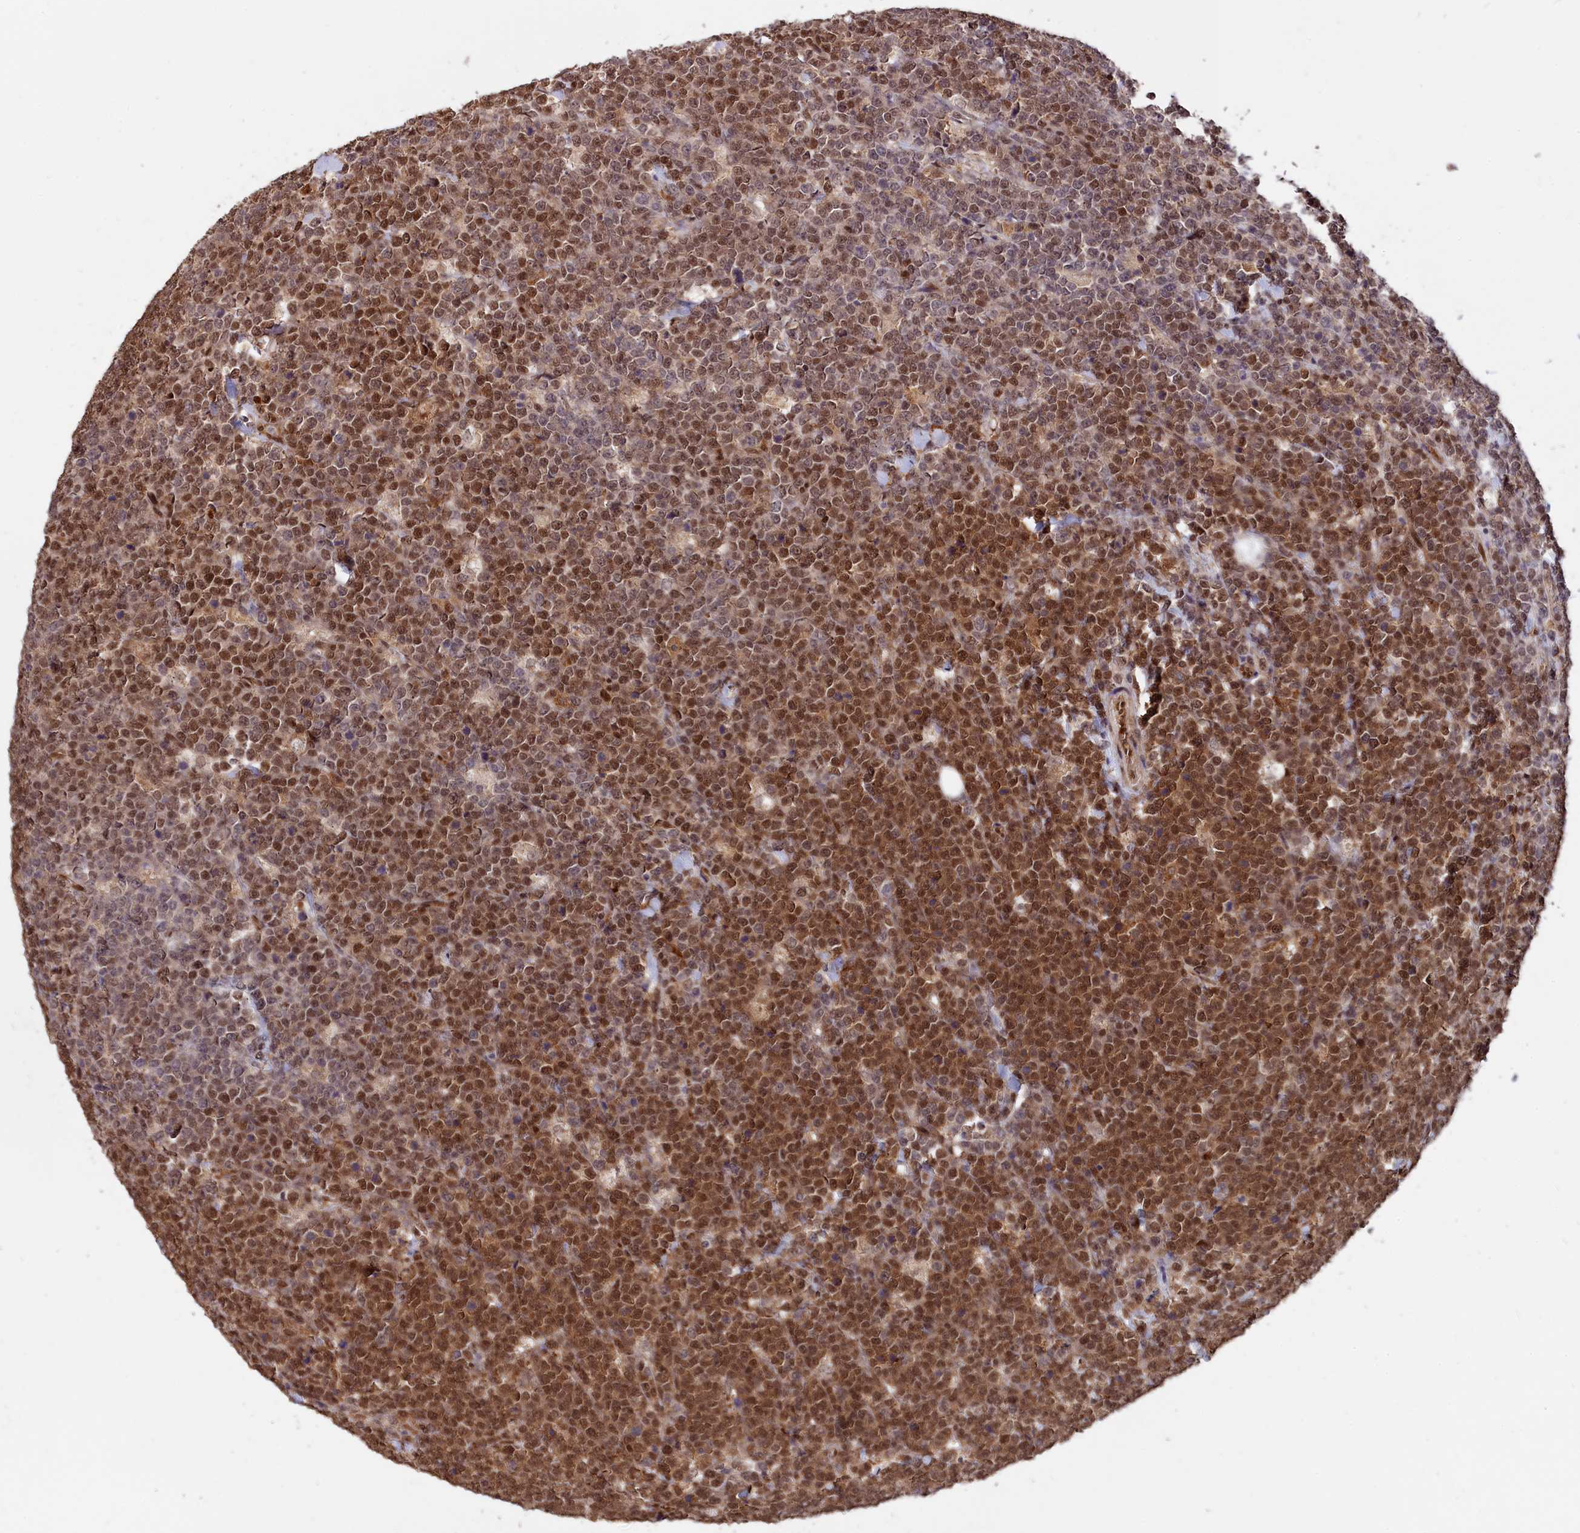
{"staining": {"intensity": "moderate", "quantity": ">75%", "location": "nuclear"}, "tissue": "lymphoma", "cell_type": "Tumor cells", "image_type": "cancer", "snomed": [{"axis": "morphology", "description": "Malignant lymphoma, non-Hodgkin's type, High grade"}, {"axis": "topography", "description": "Small intestine"}], "caption": "A medium amount of moderate nuclear expression is seen in about >75% of tumor cells in lymphoma tissue. Using DAB (brown) and hematoxylin (blue) stains, captured at high magnification using brightfield microscopy.", "gene": "ADRM1", "patient": {"sex": "male", "age": 8}}